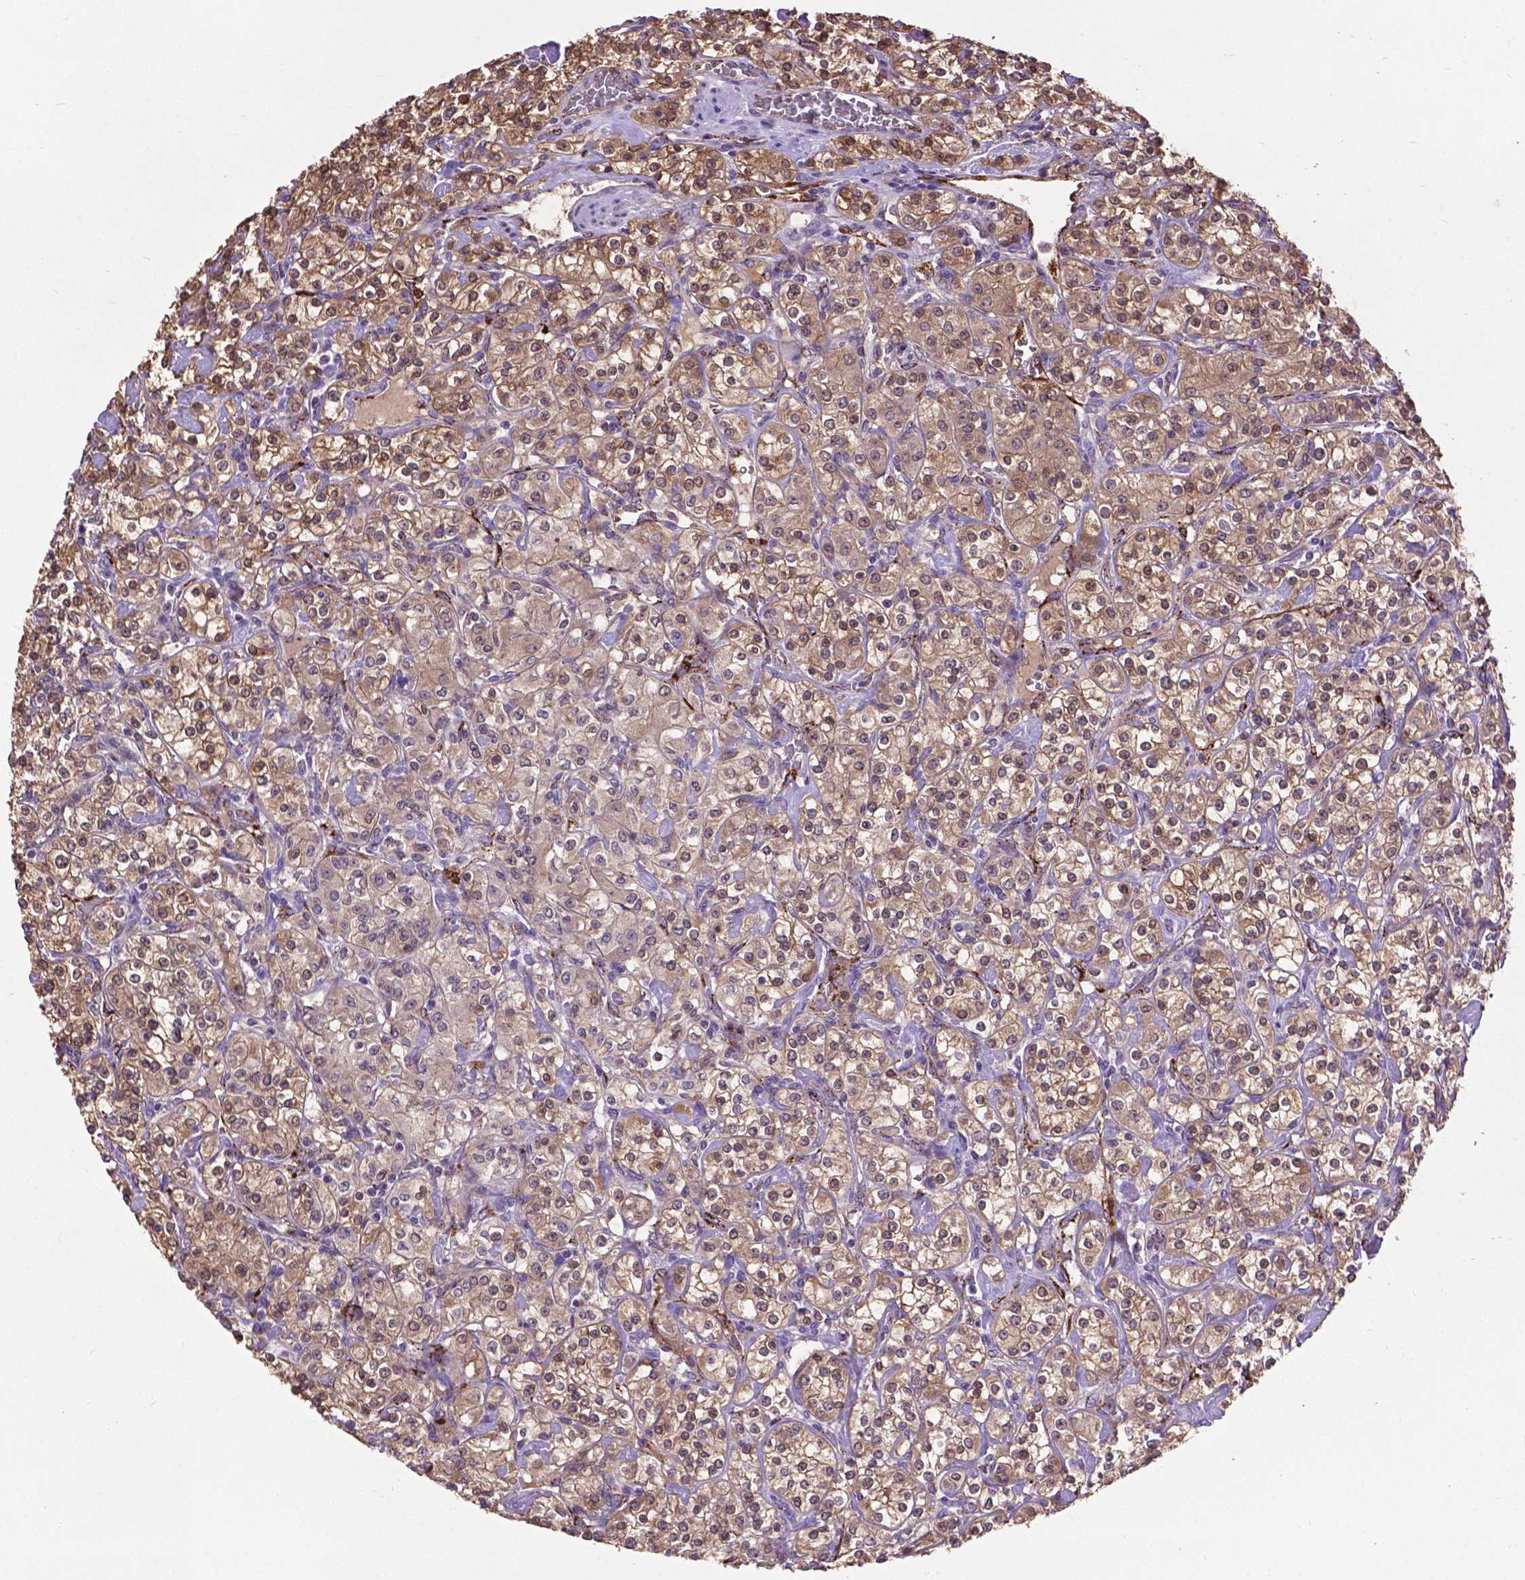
{"staining": {"intensity": "strong", "quantity": ">75%", "location": "cytoplasmic/membranous,nuclear"}, "tissue": "renal cancer", "cell_type": "Tumor cells", "image_type": "cancer", "snomed": [{"axis": "morphology", "description": "Adenocarcinoma, NOS"}, {"axis": "topography", "description": "Kidney"}], "caption": "Renal adenocarcinoma was stained to show a protein in brown. There is high levels of strong cytoplasmic/membranous and nuclear positivity in approximately >75% of tumor cells.", "gene": "ZNF337", "patient": {"sex": "male", "age": 77}}